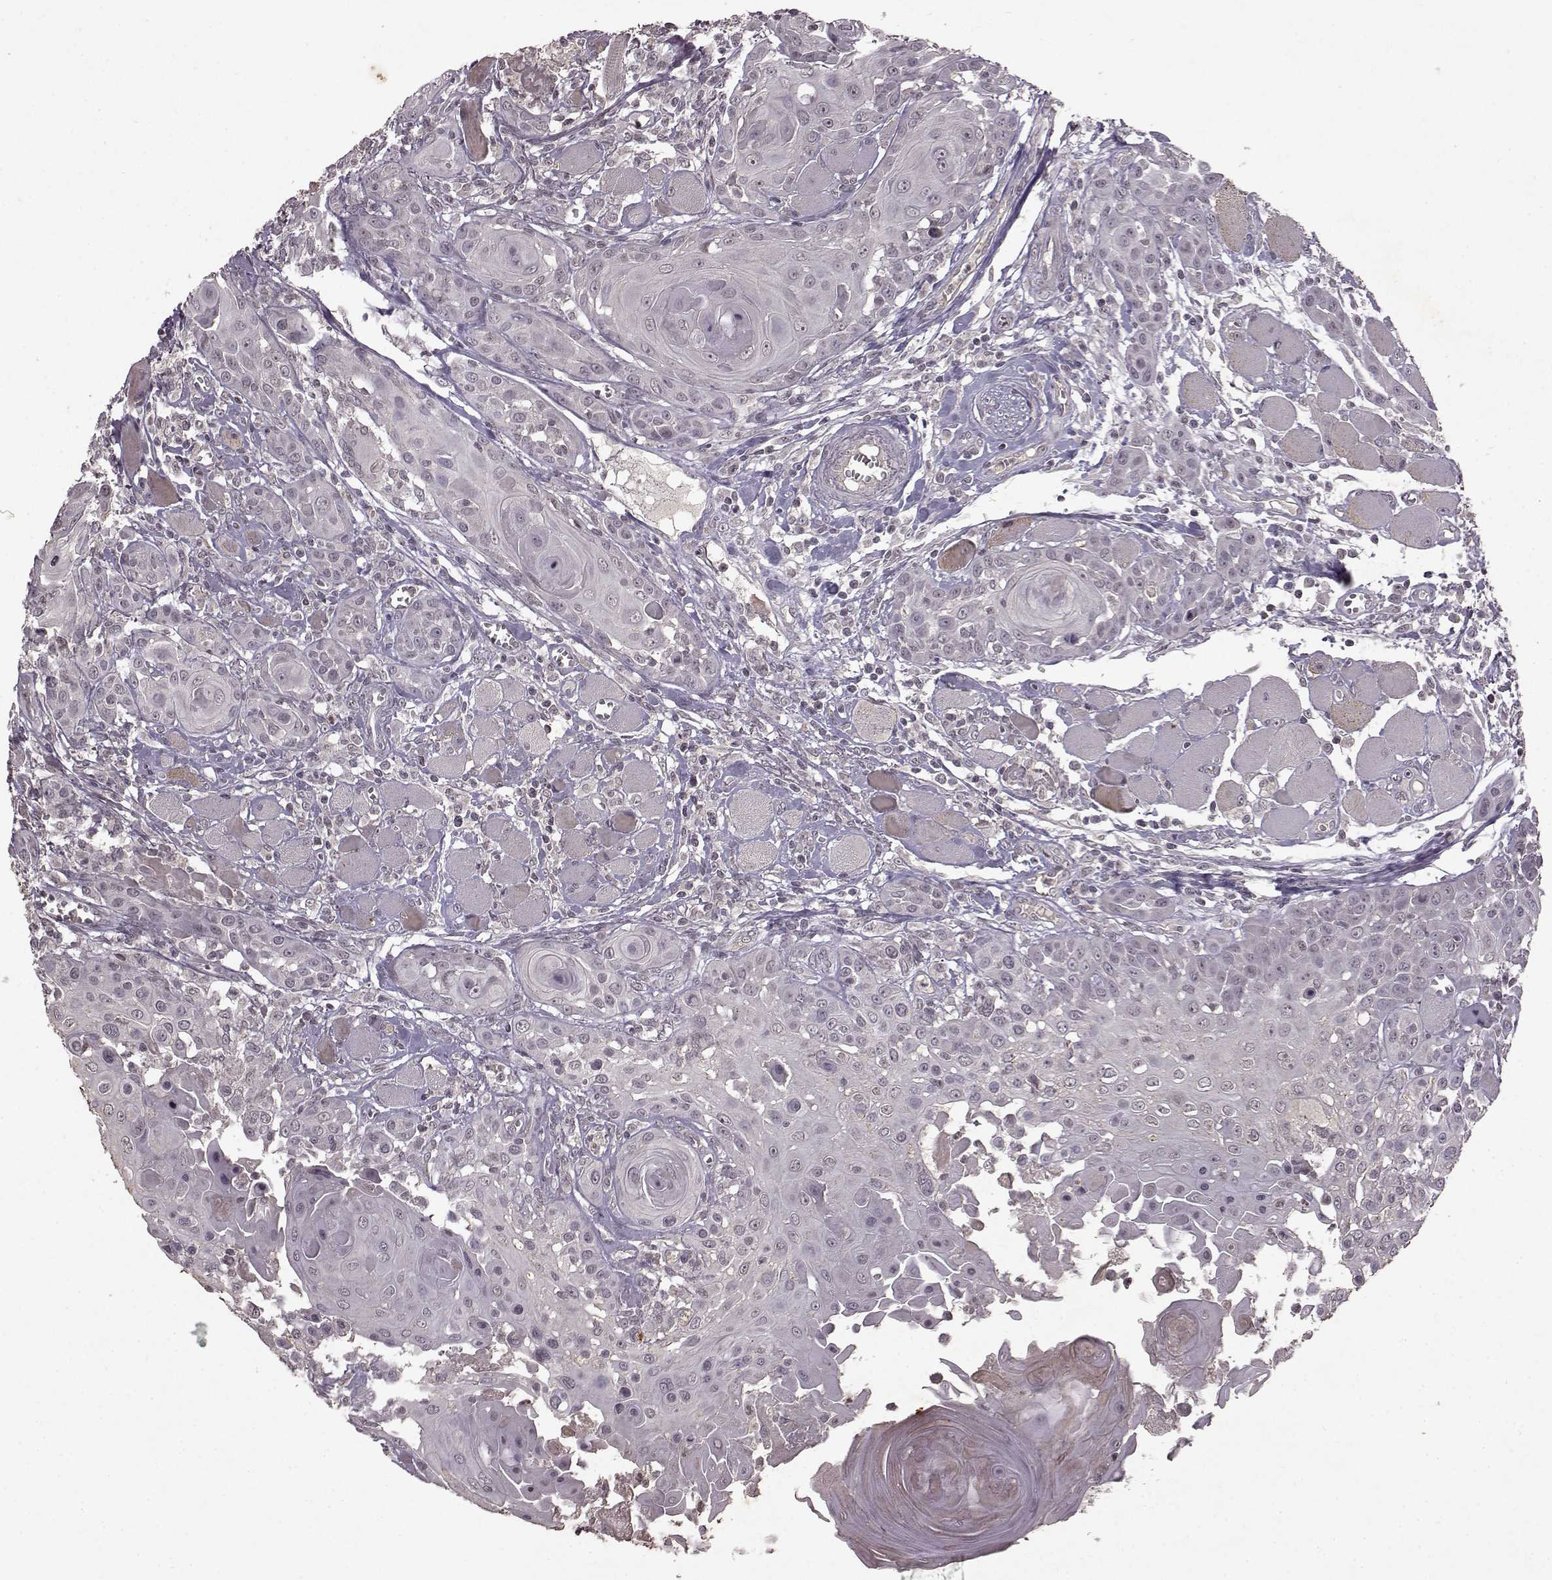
{"staining": {"intensity": "negative", "quantity": "none", "location": "none"}, "tissue": "head and neck cancer", "cell_type": "Tumor cells", "image_type": "cancer", "snomed": [{"axis": "morphology", "description": "Squamous cell carcinoma, NOS"}, {"axis": "topography", "description": "Head-Neck"}], "caption": "This is a micrograph of immunohistochemistry (IHC) staining of head and neck cancer (squamous cell carcinoma), which shows no staining in tumor cells.", "gene": "LHB", "patient": {"sex": "female", "age": 80}}